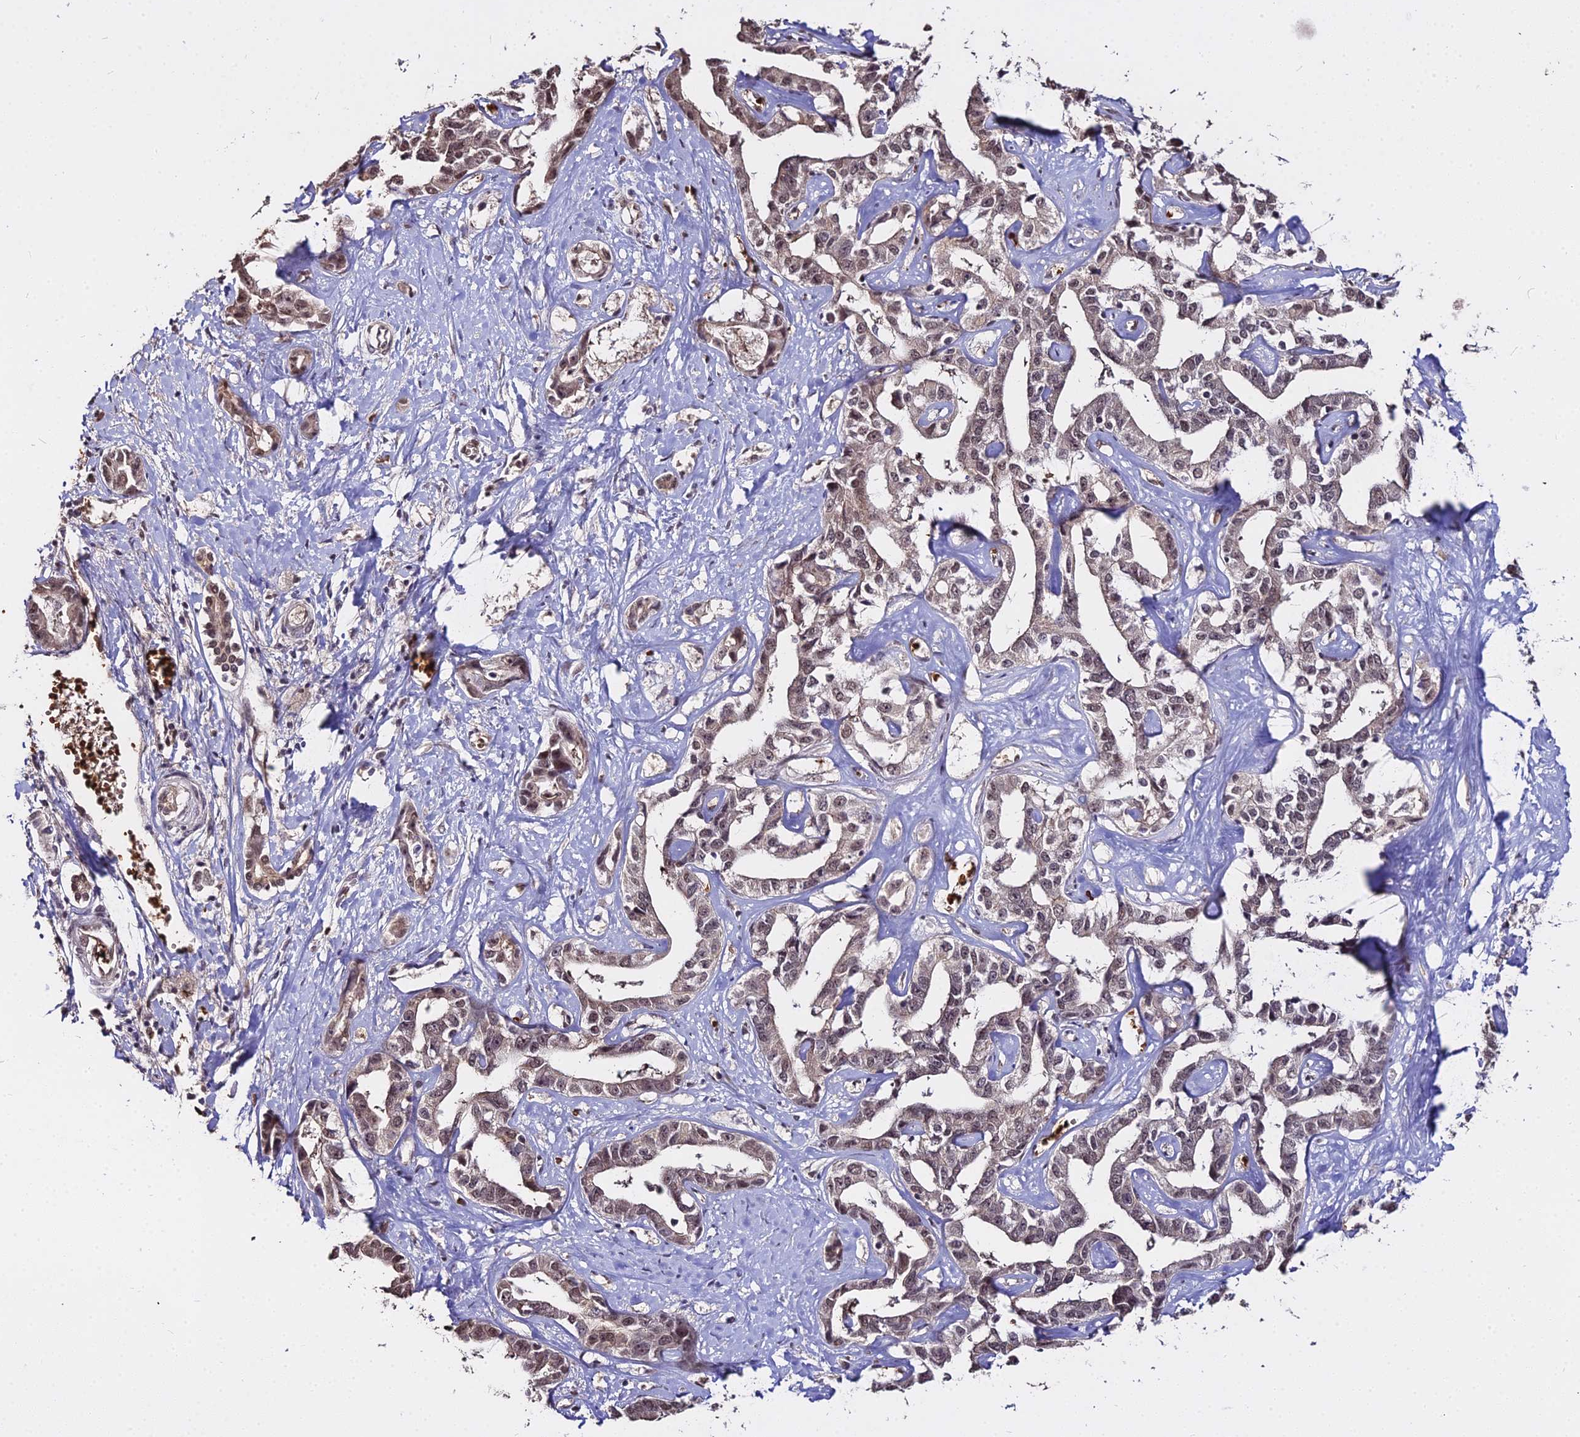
{"staining": {"intensity": "moderate", "quantity": ">75%", "location": "nuclear"}, "tissue": "liver cancer", "cell_type": "Tumor cells", "image_type": "cancer", "snomed": [{"axis": "morphology", "description": "Cholangiocarcinoma"}, {"axis": "topography", "description": "Liver"}], "caption": "Protein staining of liver cholangiocarcinoma tissue displays moderate nuclear positivity in about >75% of tumor cells. The protein is stained brown, and the nuclei are stained in blue (DAB (3,3'-diaminobenzidine) IHC with brightfield microscopy, high magnification).", "gene": "ZDBF2", "patient": {"sex": "male", "age": 59}}